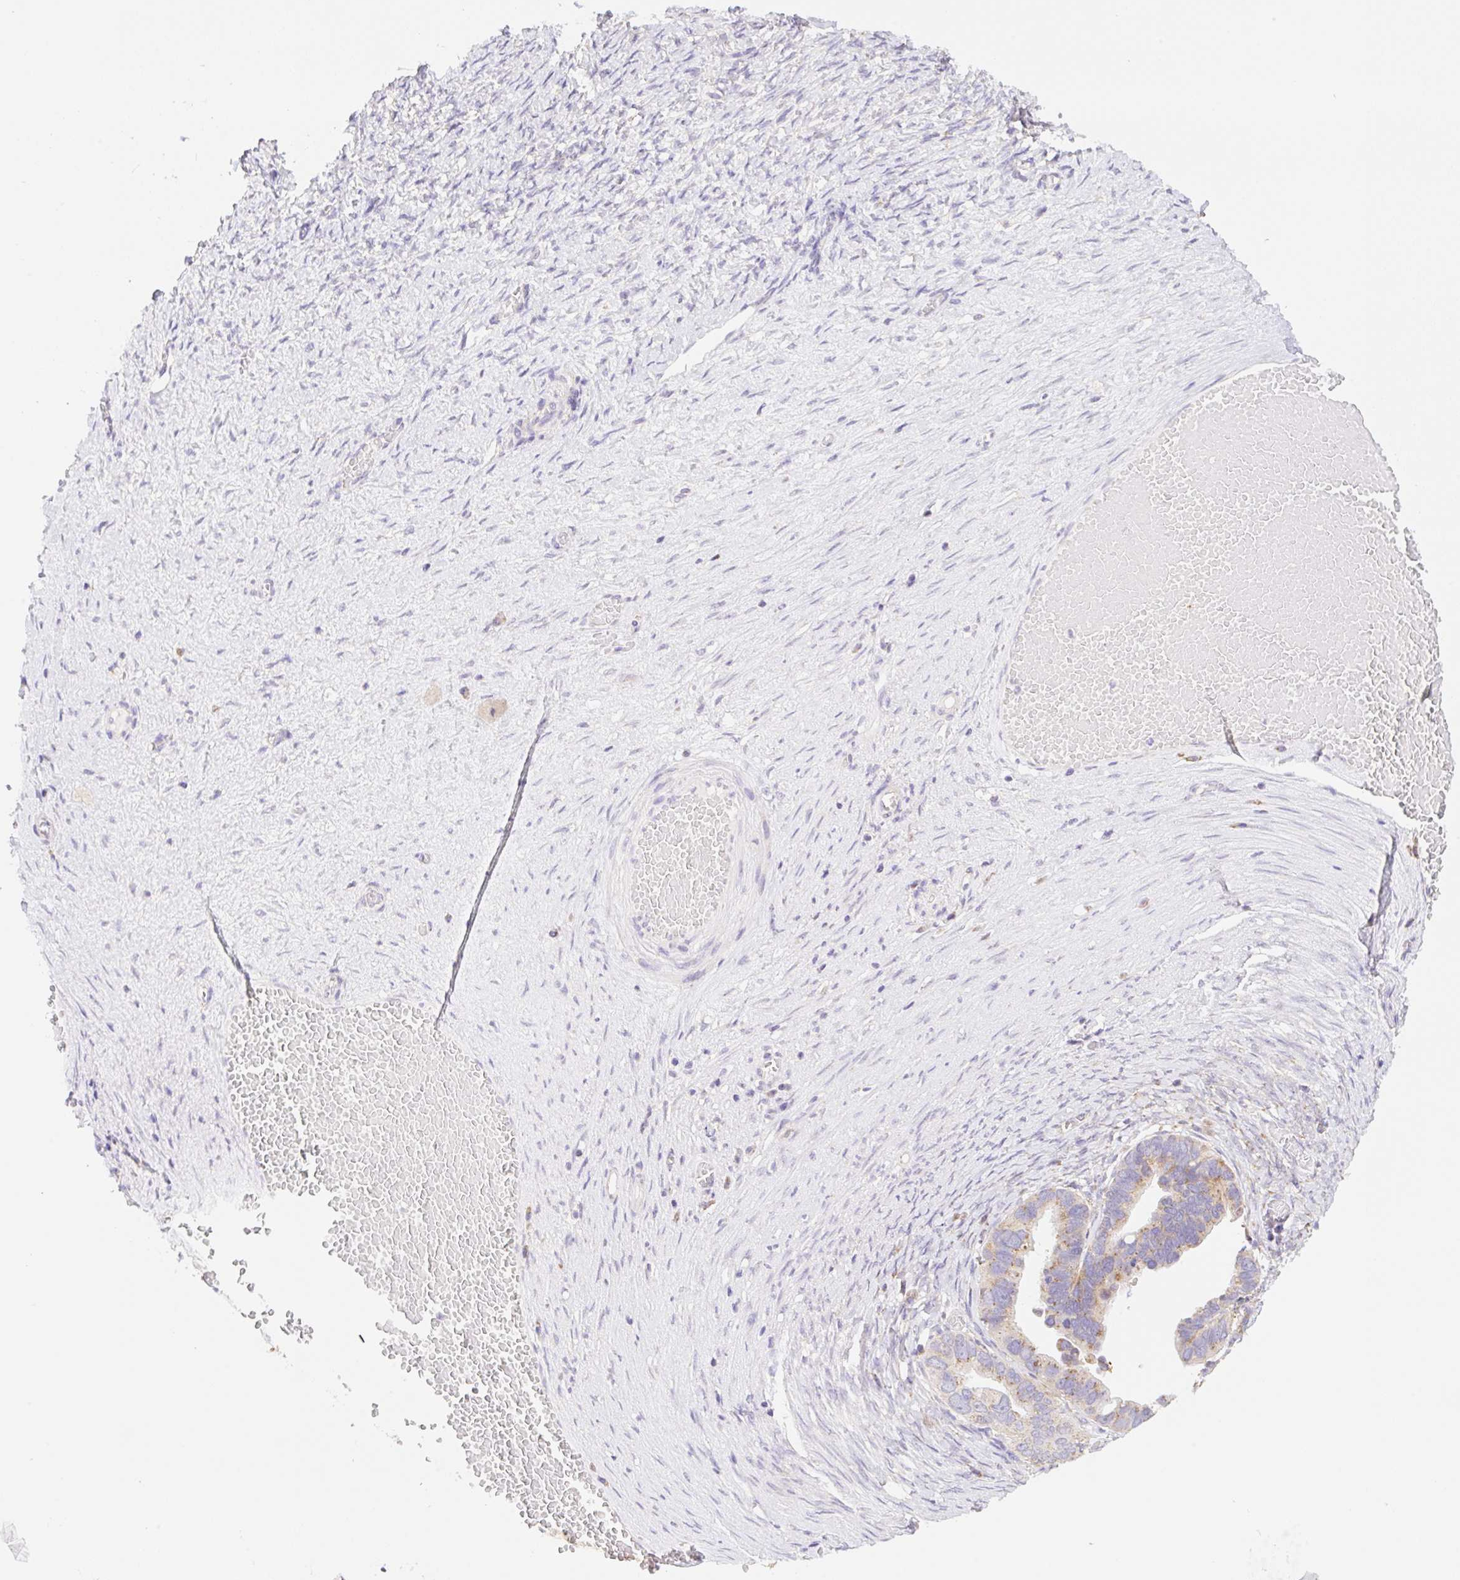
{"staining": {"intensity": "weak", "quantity": ">75%", "location": "cytoplasmic/membranous"}, "tissue": "ovarian cancer", "cell_type": "Tumor cells", "image_type": "cancer", "snomed": [{"axis": "morphology", "description": "Cystadenocarcinoma, serous, NOS"}, {"axis": "topography", "description": "Ovary"}], "caption": "Brown immunohistochemical staining in serous cystadenocarcinoma (ovarian) shows weak cytoplasmic/membranous positivity in approximately >75% of tumor cells. The staining is performed using DAB (3,3'-diaminobenzidine) brown chromogen to label protein expression. The nuclei are counter-stained blue using hematoxylin.", "gene": "COPZ2", "patient": {"sex": "female", "age": 56}}